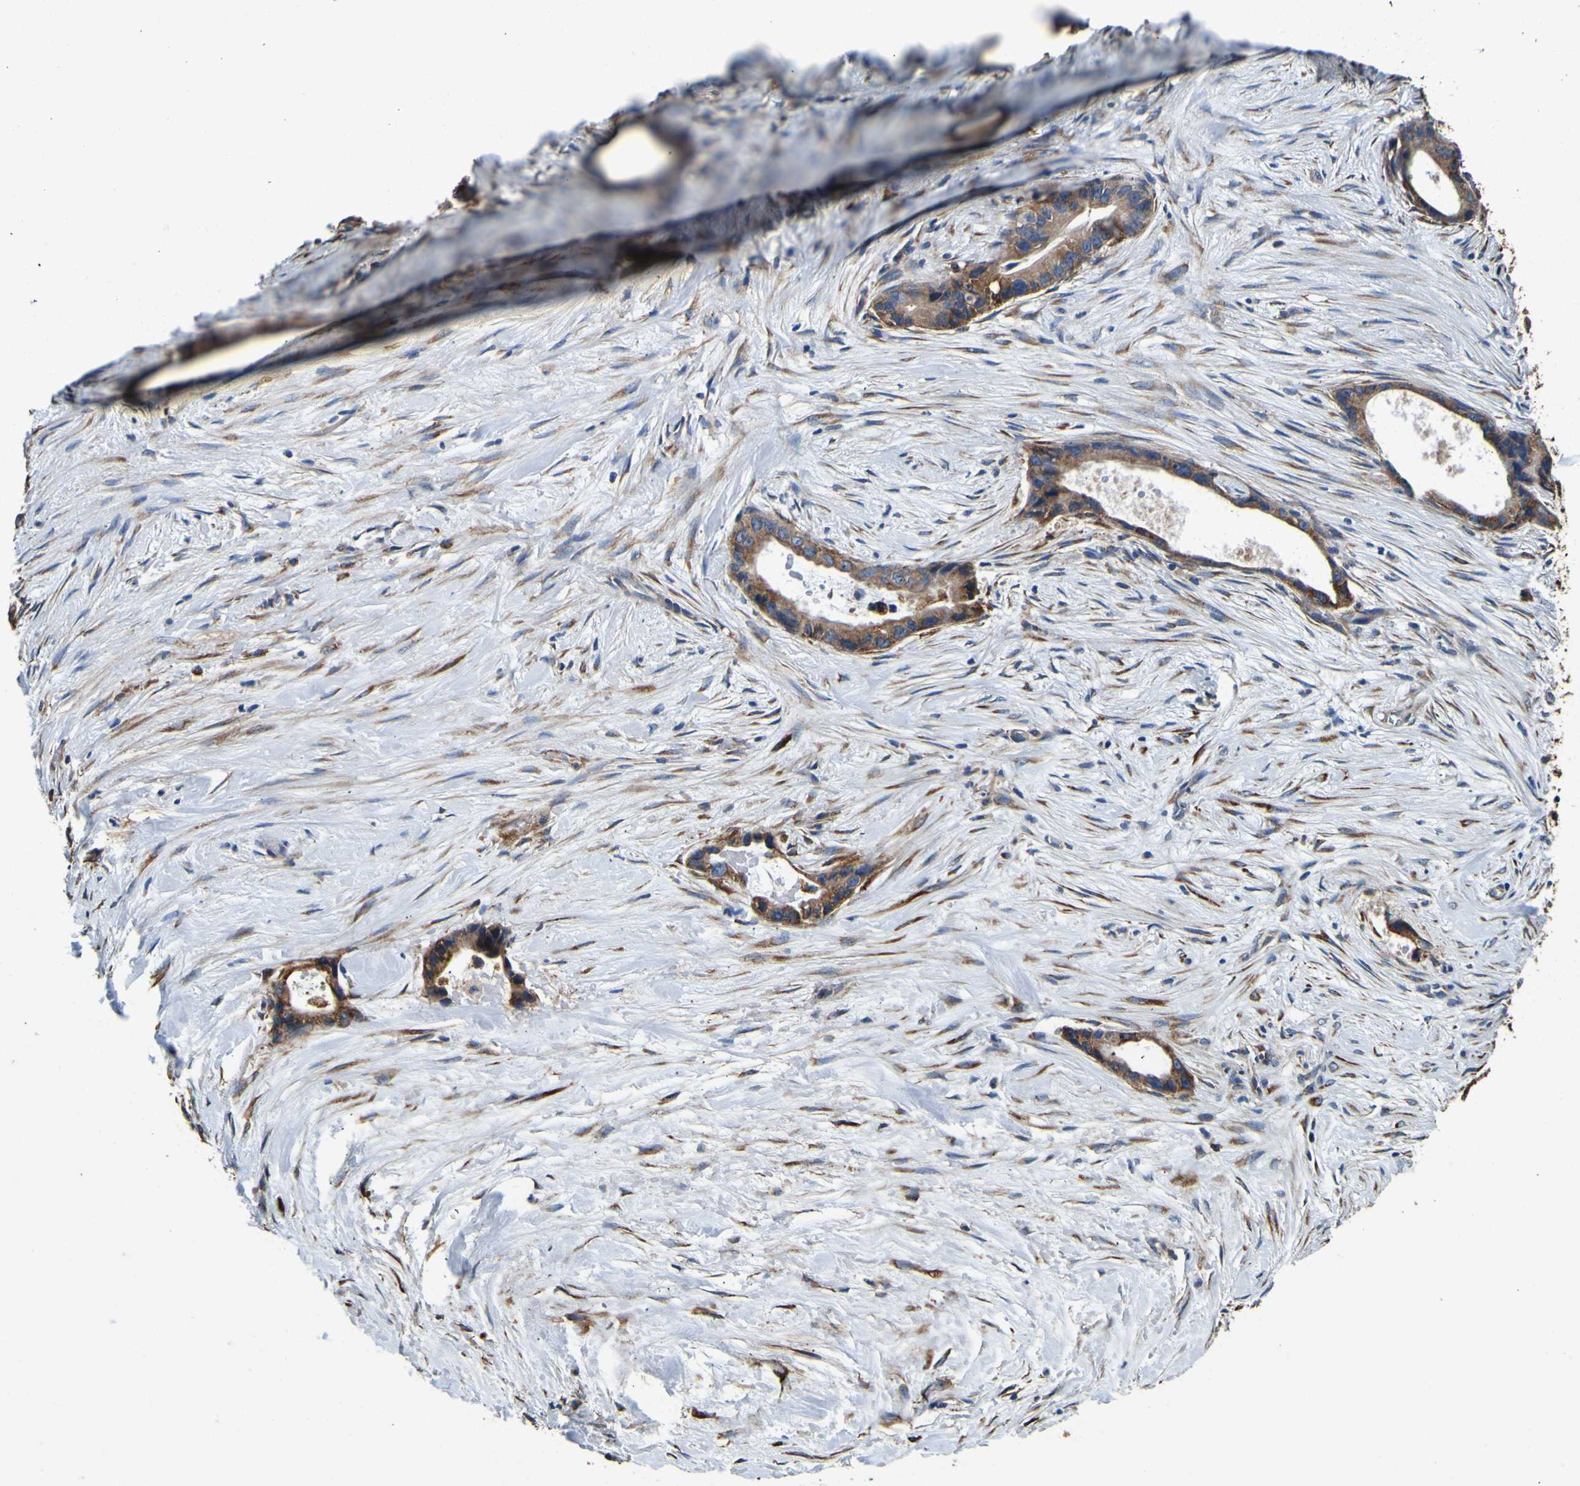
{"staining": {"intensity": "moderate", "quantity": ">75%", "location": "cytoplasmic/membranous"}, "tissue": "liver cancer", "cell_type": "Tumor cells", "image_type": "cancer", "snomed": [{"axis": "morphology", "description": "Cholangiocarcinoma"}, {"axis": "topography", "description": "Liver"}], "caption": "Immunohistochemical staining of human liver cancer (cholangiocarcinoma) reveals medium levels of moderate cytoplasmic/membranous staining in approximately >75% of tumor cells.", "gene": "INPP5A", "patient": {"sex": "female", "age": 55}}